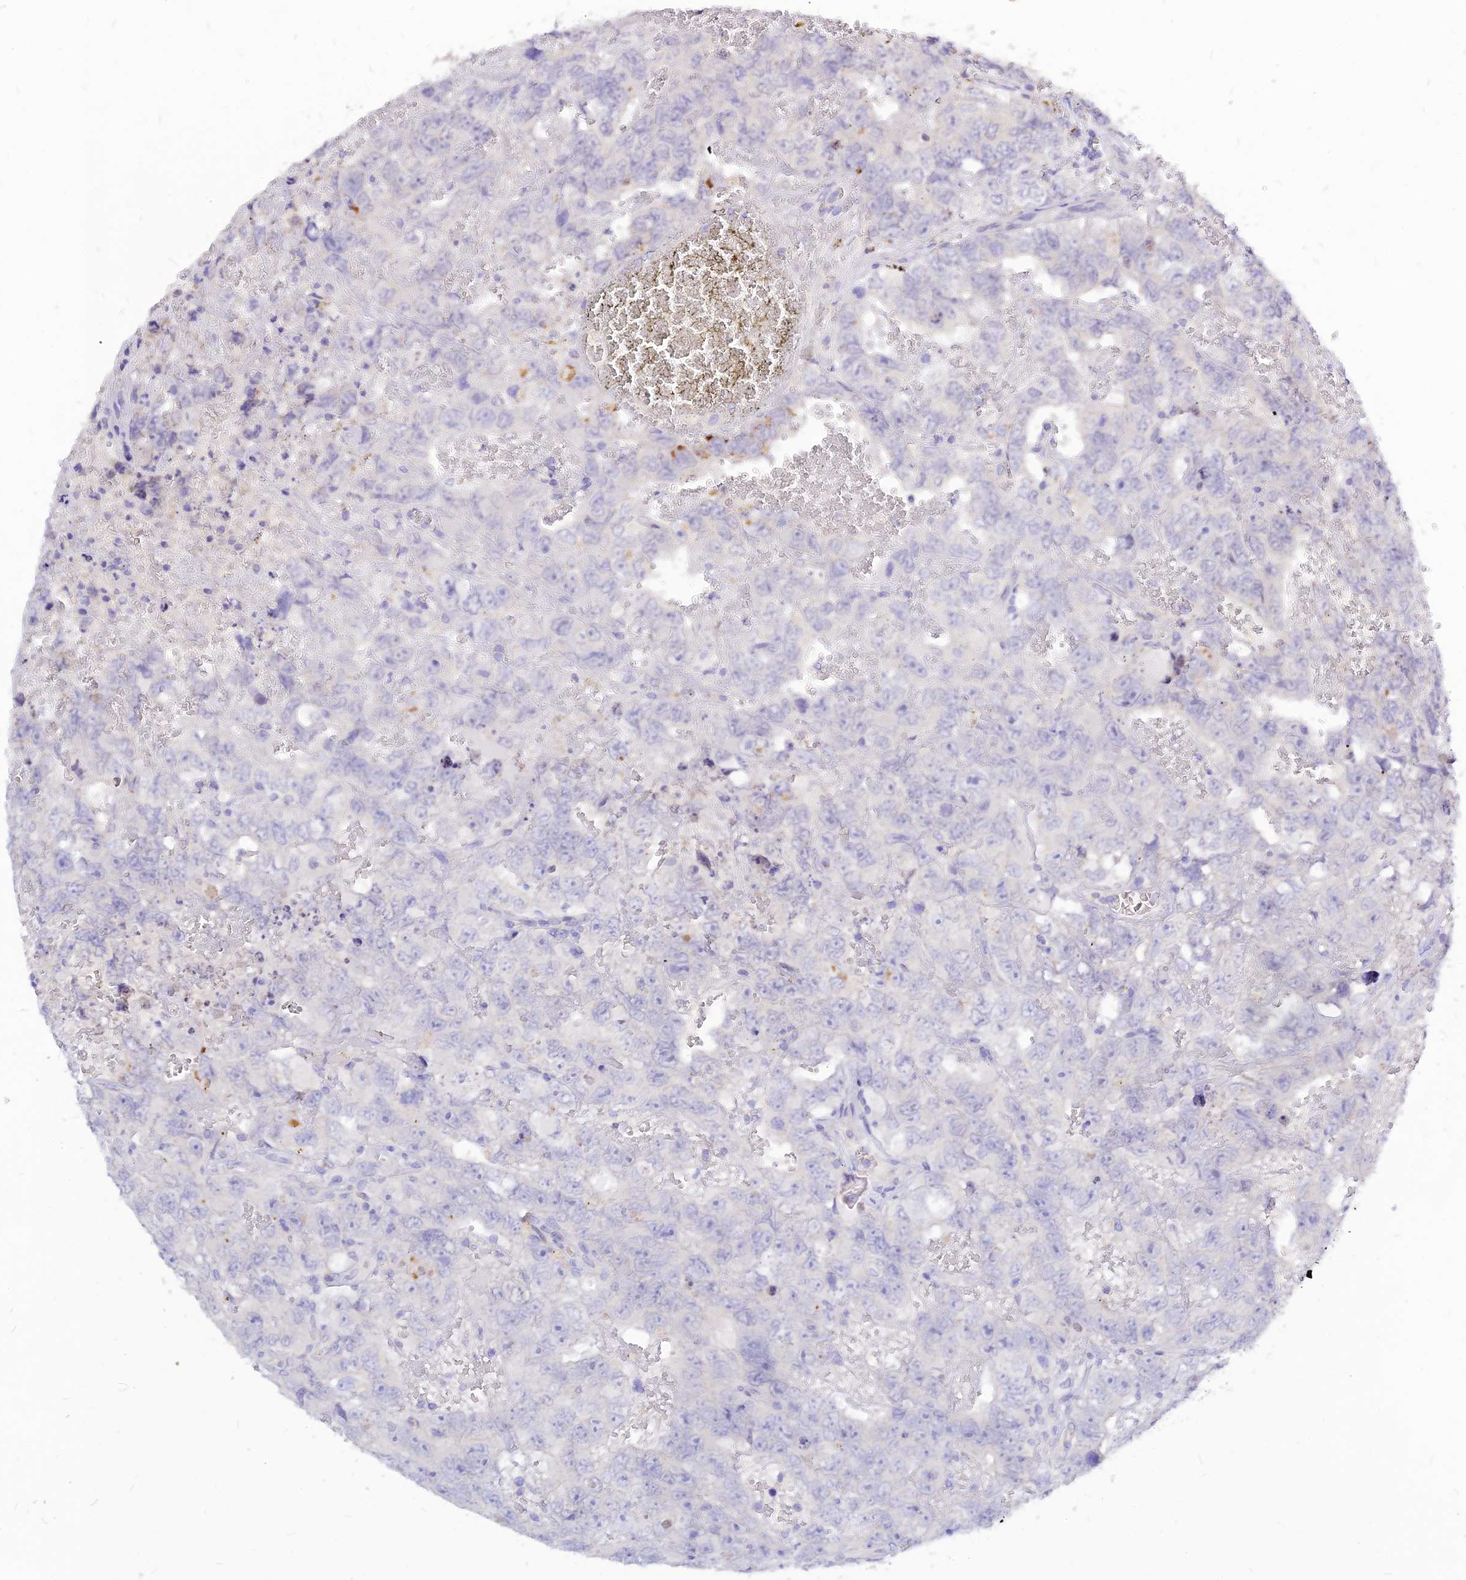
{"staining": {"intensity": "negative", "quantity": "none", "location": "none"}, "tissue": "testis cancer", "cell_type": "Tumor cells", "image_type": "cancer", "snomed": [{"axis": "morphology", "description": "Carcinoma, Embryonal, NOS"}, {"axis": "topography", "description": "Testis"}], "caption": "Testis cancer (embryonal carcinoma) was stained to show a protein in brown. There is no significant positivity in tumor cells. (DAB IHC visualized using brightfield microscopy, high magnification).", "gene": "CZIB", "patient": {"sex": "male", "age": 45}}